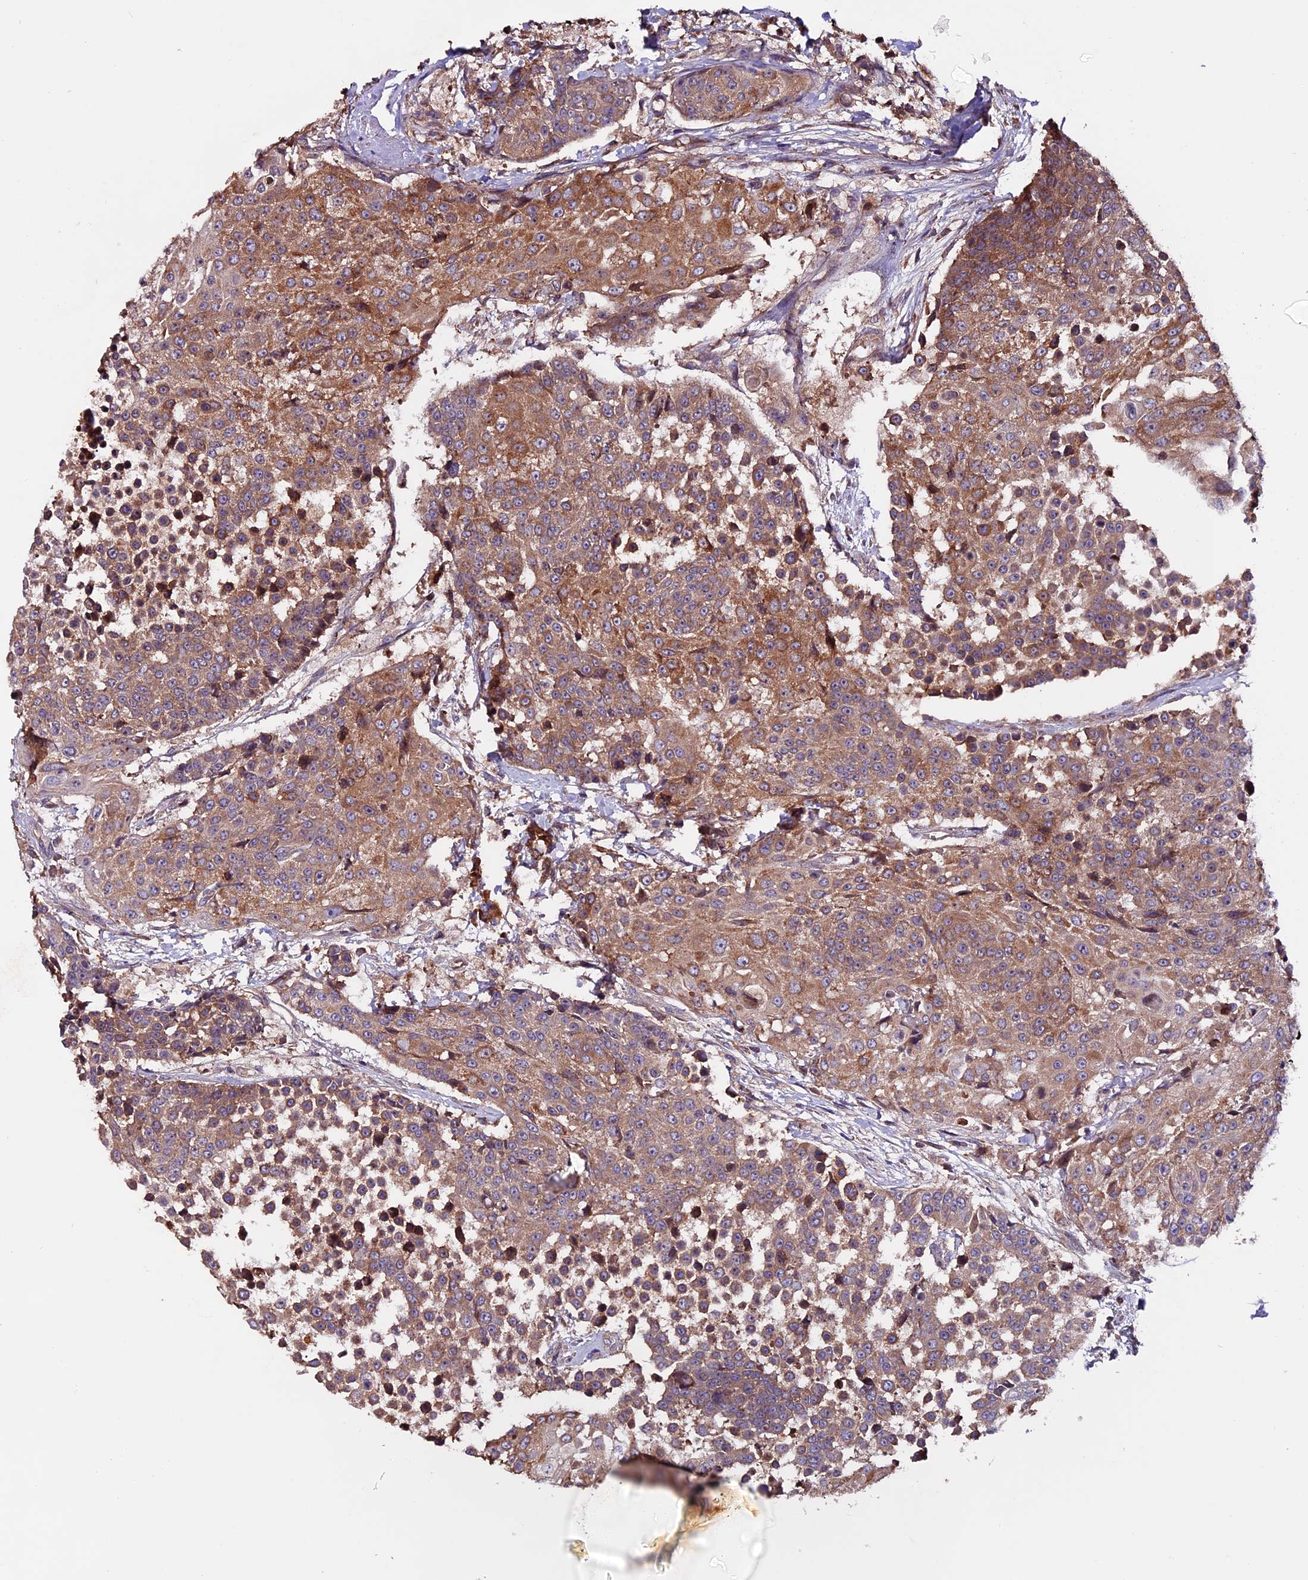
{"staining": {"intensity": "moderate", "quantity": ">75%", "location": "cytoplasmic/membranous"}, "tissue": "urothelial cancer", "cell_type": "Tumor cells", "image_type": "cancer", "snomed": [{"axis": "morphology", "description": "Urothelial carcinoma, High grade"}, {"axis": "topography", "description": "Urinary bladder"}], "caption": "Moderate cytoplasmic/membranous staining is identified in approximately >75% of tumor cells in high-grade urothelial carcinoma. (brown staining indicates protein expression, while blue staining denotes nuclei).", "gene": "ZNF598", "patient": {"sex": "female", "age": 63}}